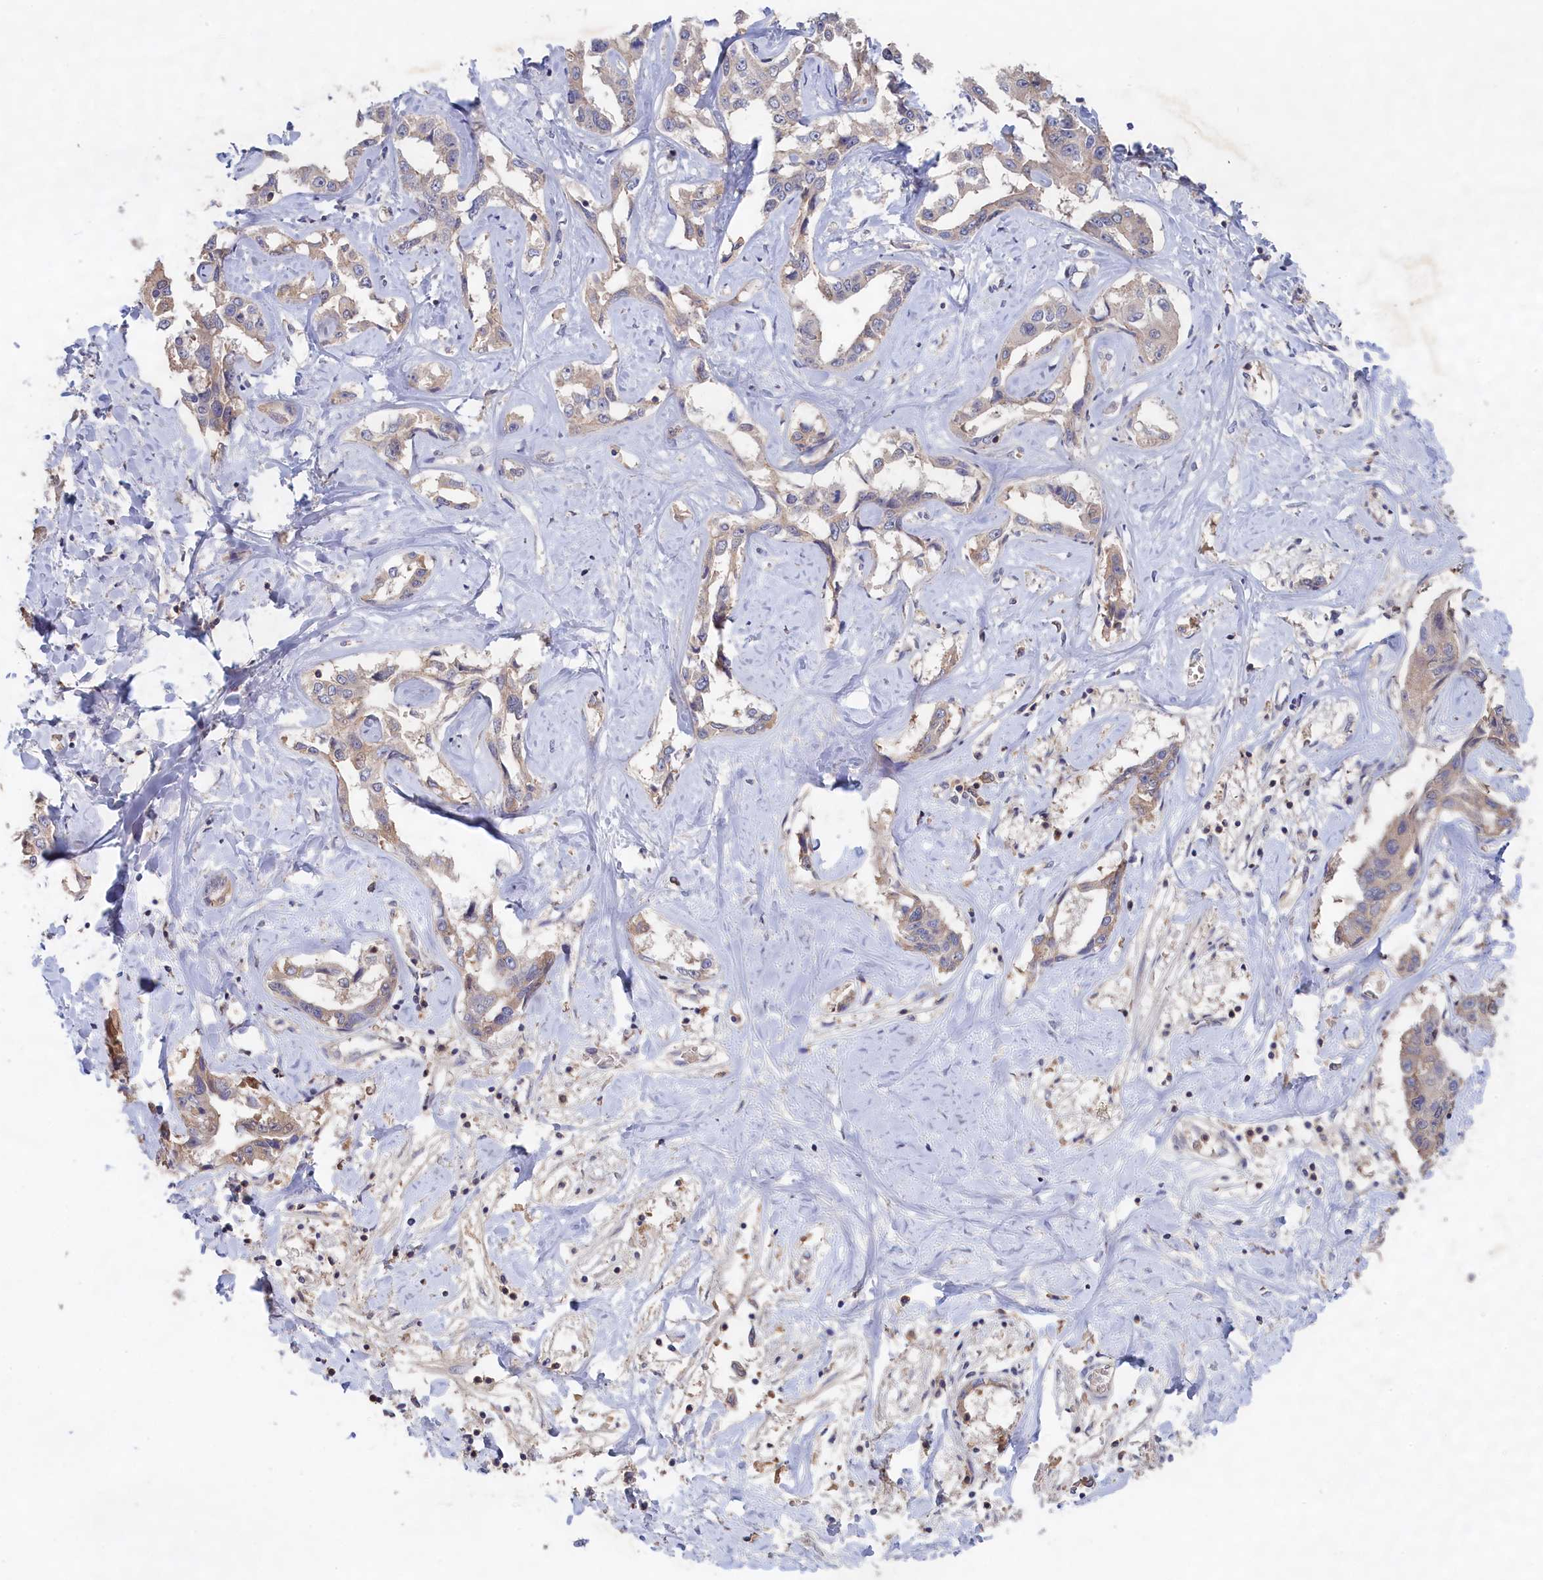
{"staining": {"intensity": "weak", "quantity": "<25%", "location": "cytoplasmic/membranous"}, "tissue": "liver cancer", "cell_type": "Tumor cells", "image_type": "cancer", "snomed": [{"axis": "morphology", "description": "Cholangiocarcinoma"}, {"axis": "topography", "description": "Liver"}], "caption": "Liver cholangiocarcinoma was stained to show a protein in brown. There is no significant positivity in tumor cells.", "gene": "CELF5", "patient": {"sex": "male", "age": 59}}